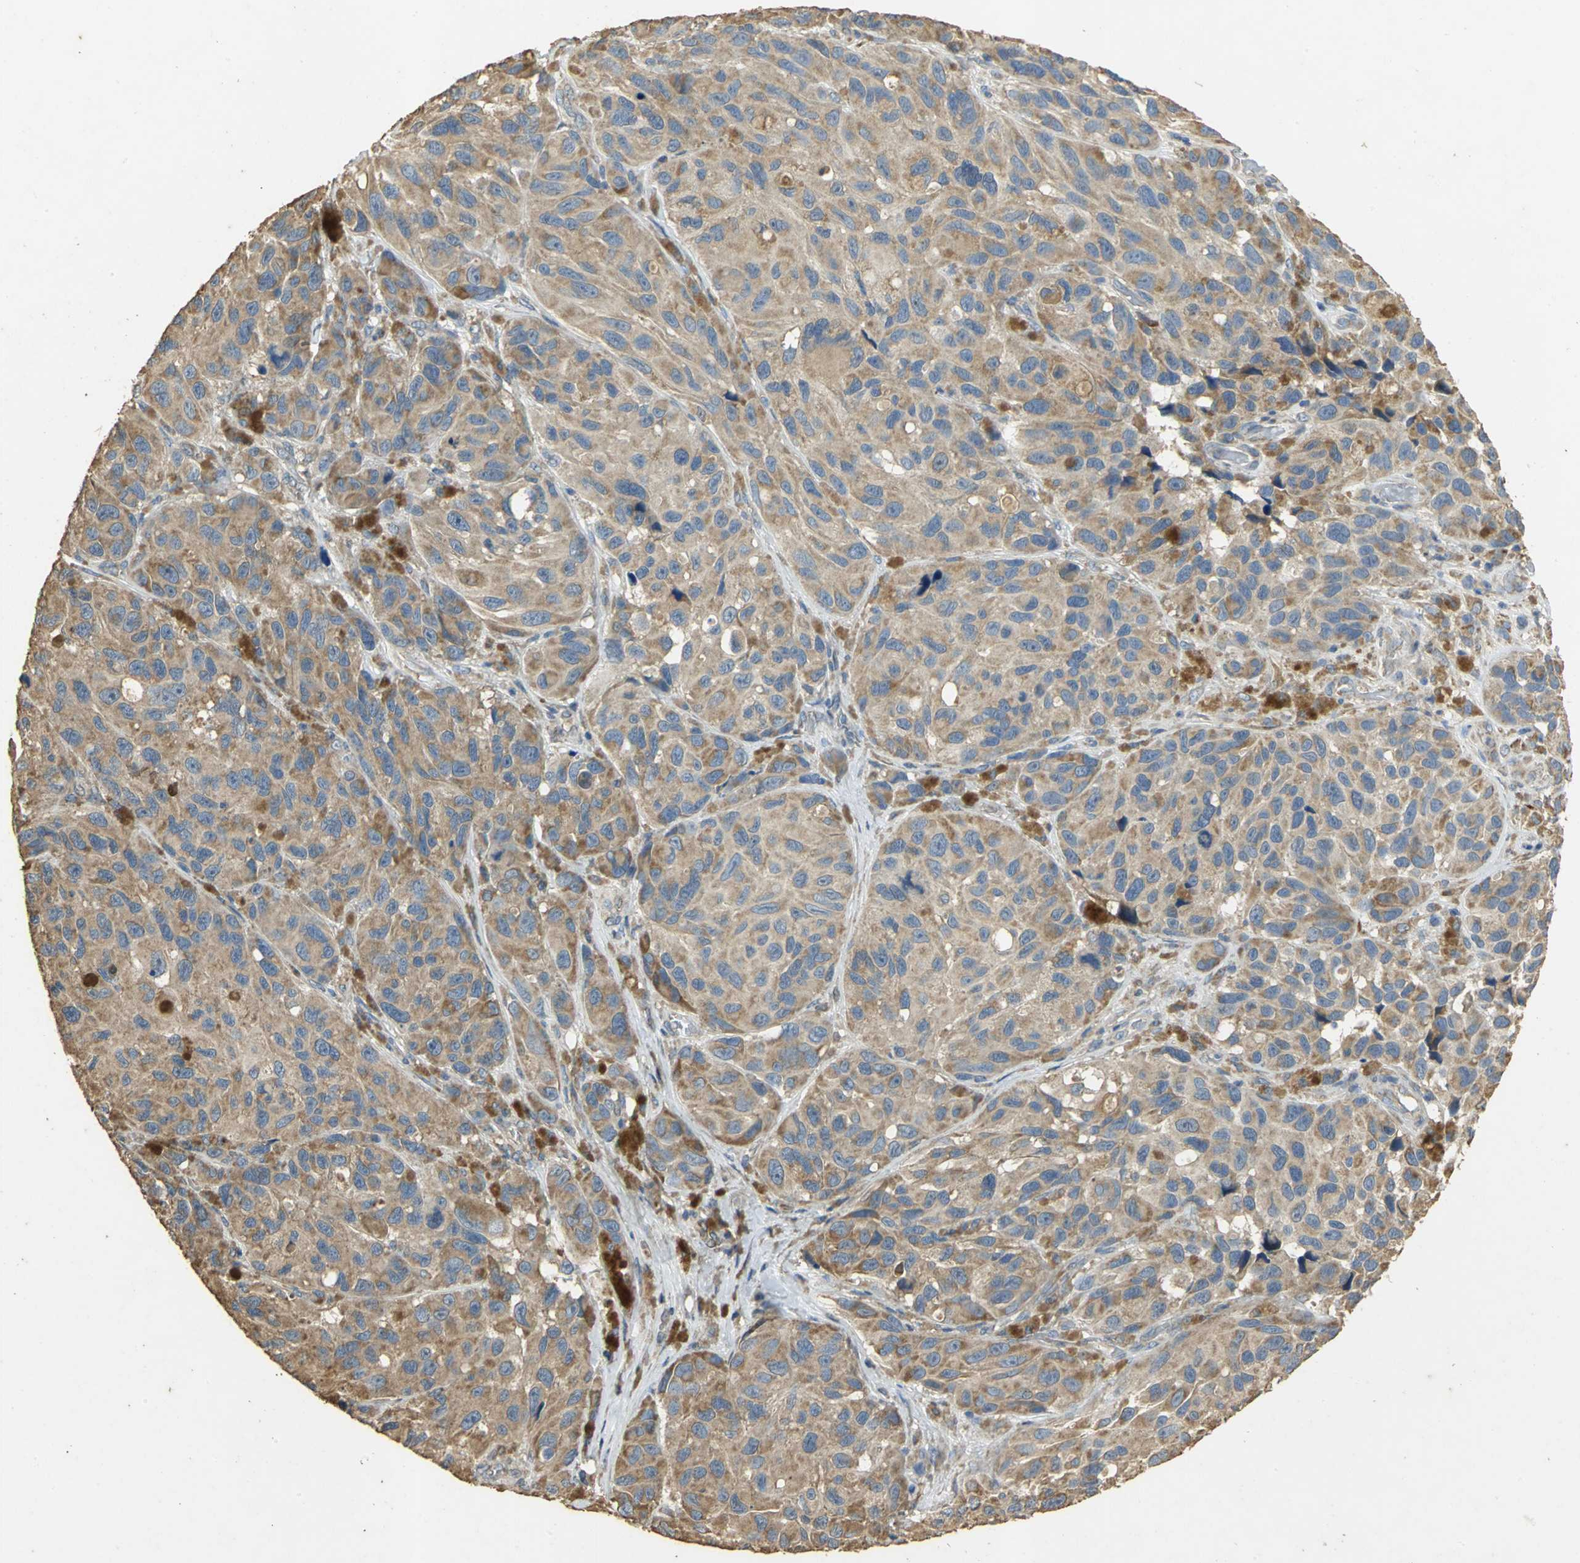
{"staining": {"intensity": "moderate", "quantity": ">75%", "location": "cytoplasmic/membranous"}, "tissue": "melanoma", "cell_type": "Tumor cells", "image_type": "cancer", "snomed": [{"axis": "morphology", "description": "Malignant melanoma, NOS"}, {"axis": "topography", "description": "Skin"}], "caption": "Immunohistochemical staining of human malignant melanoma demonstrates moderate cytoplasmic/membranous protein staining in about >75% of tumor cells.", "gene": "ACSL4", "patient": {"sex": "female", "age": 73}}